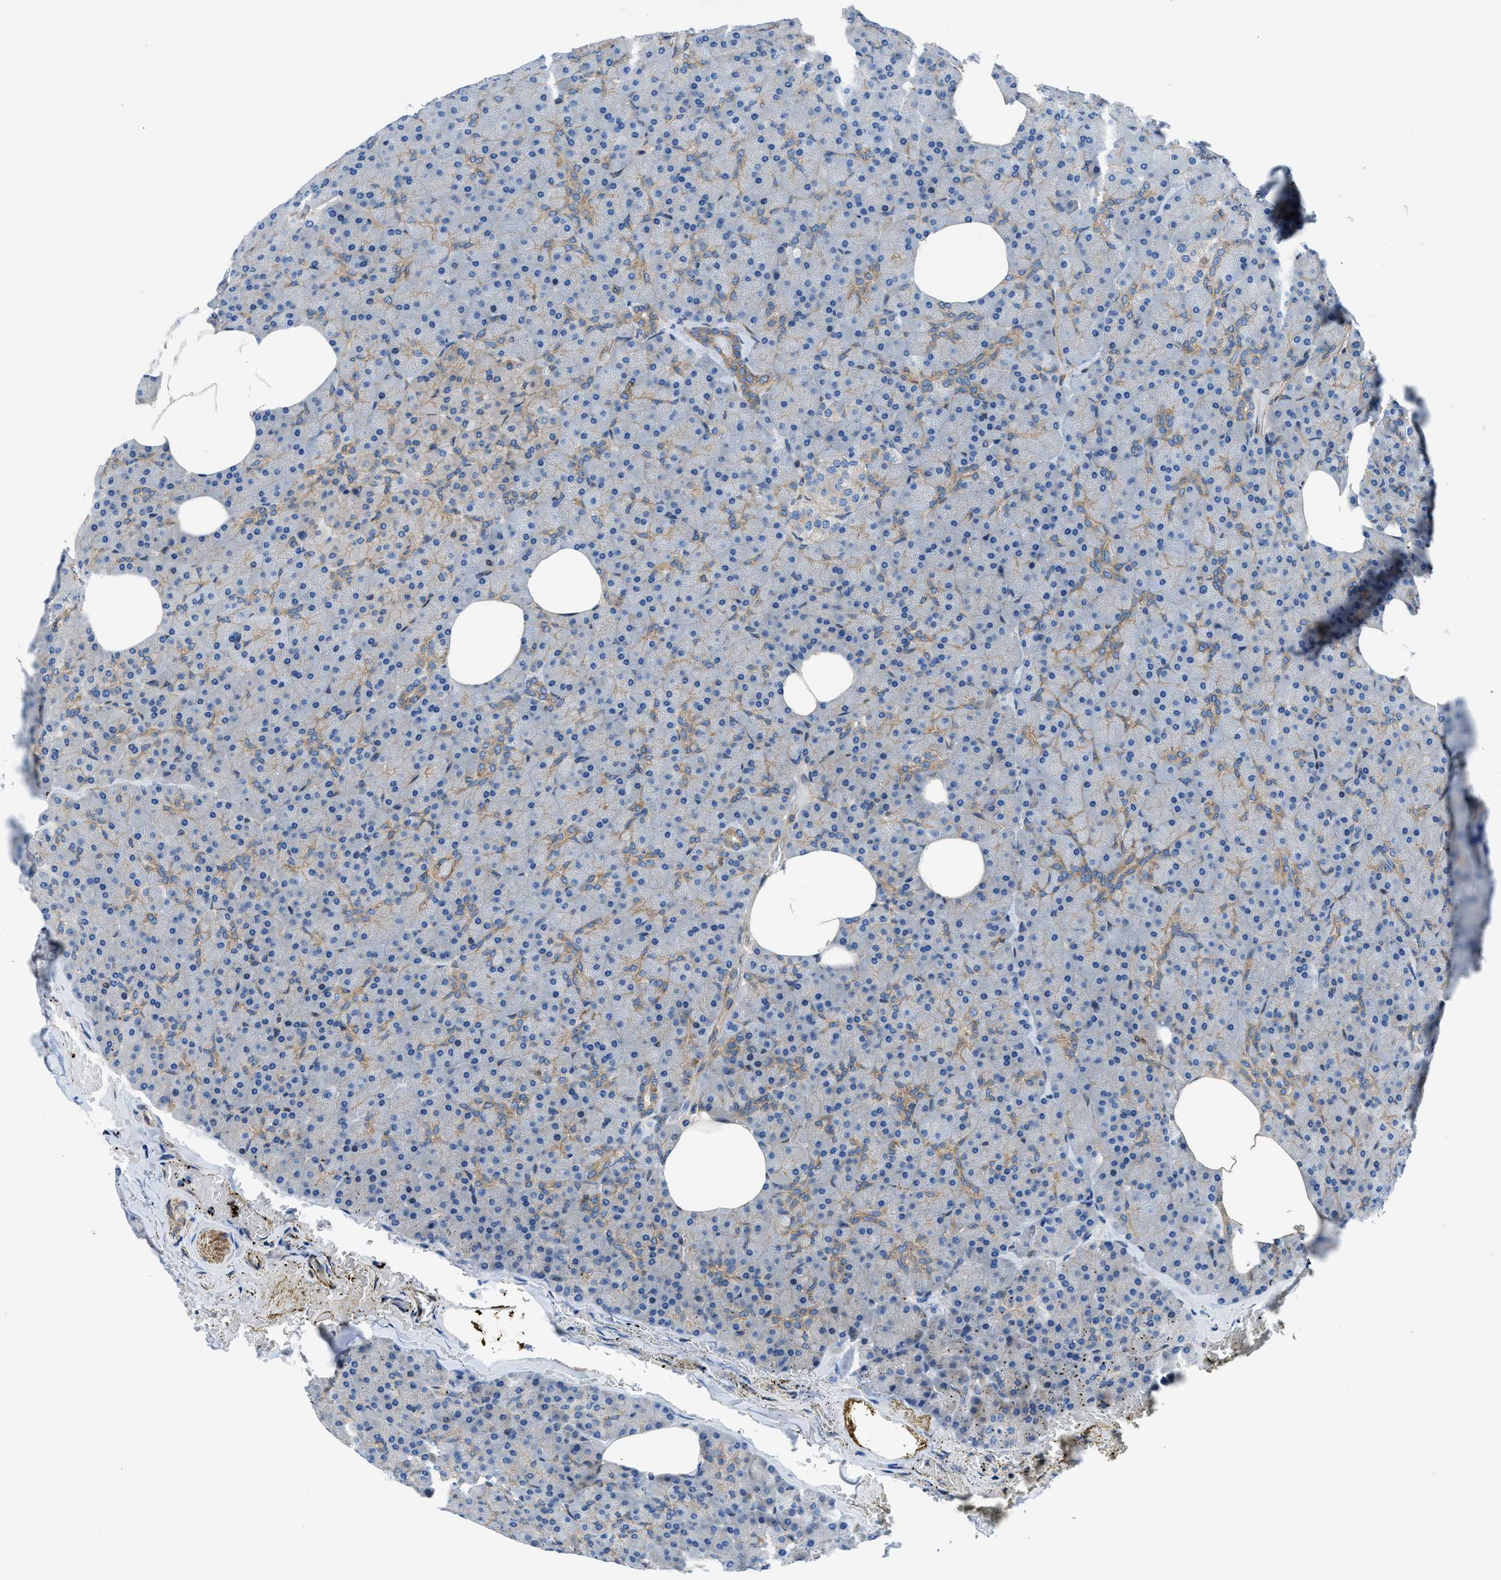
{"staining": {"intensity": "moderate", "quantity": "<25%", "location": "cytoplasmic/membranous"}, "tissue": "pancreas", "cell_type": "Exocrine glandular cells", "image_type": "normal", "snomed": [{"axis": "morphology", "description": "Normal tissue, NOS"}, {"axis": "topography", "description": "Pancreas"}], "caption": "Exocrine glandular cells show low levels of moderate cytoplasmic/membranous positivity in about <25% of cells in unremarkable pancreas. The staining was performed using DAB (3,3'-diaminobenzidine), with brown indicating positive protein expression. Nuclei are stained blue with hematoxylin.", "gene": "DMAC1", "patient": {"sex": "female", "age": 35}}